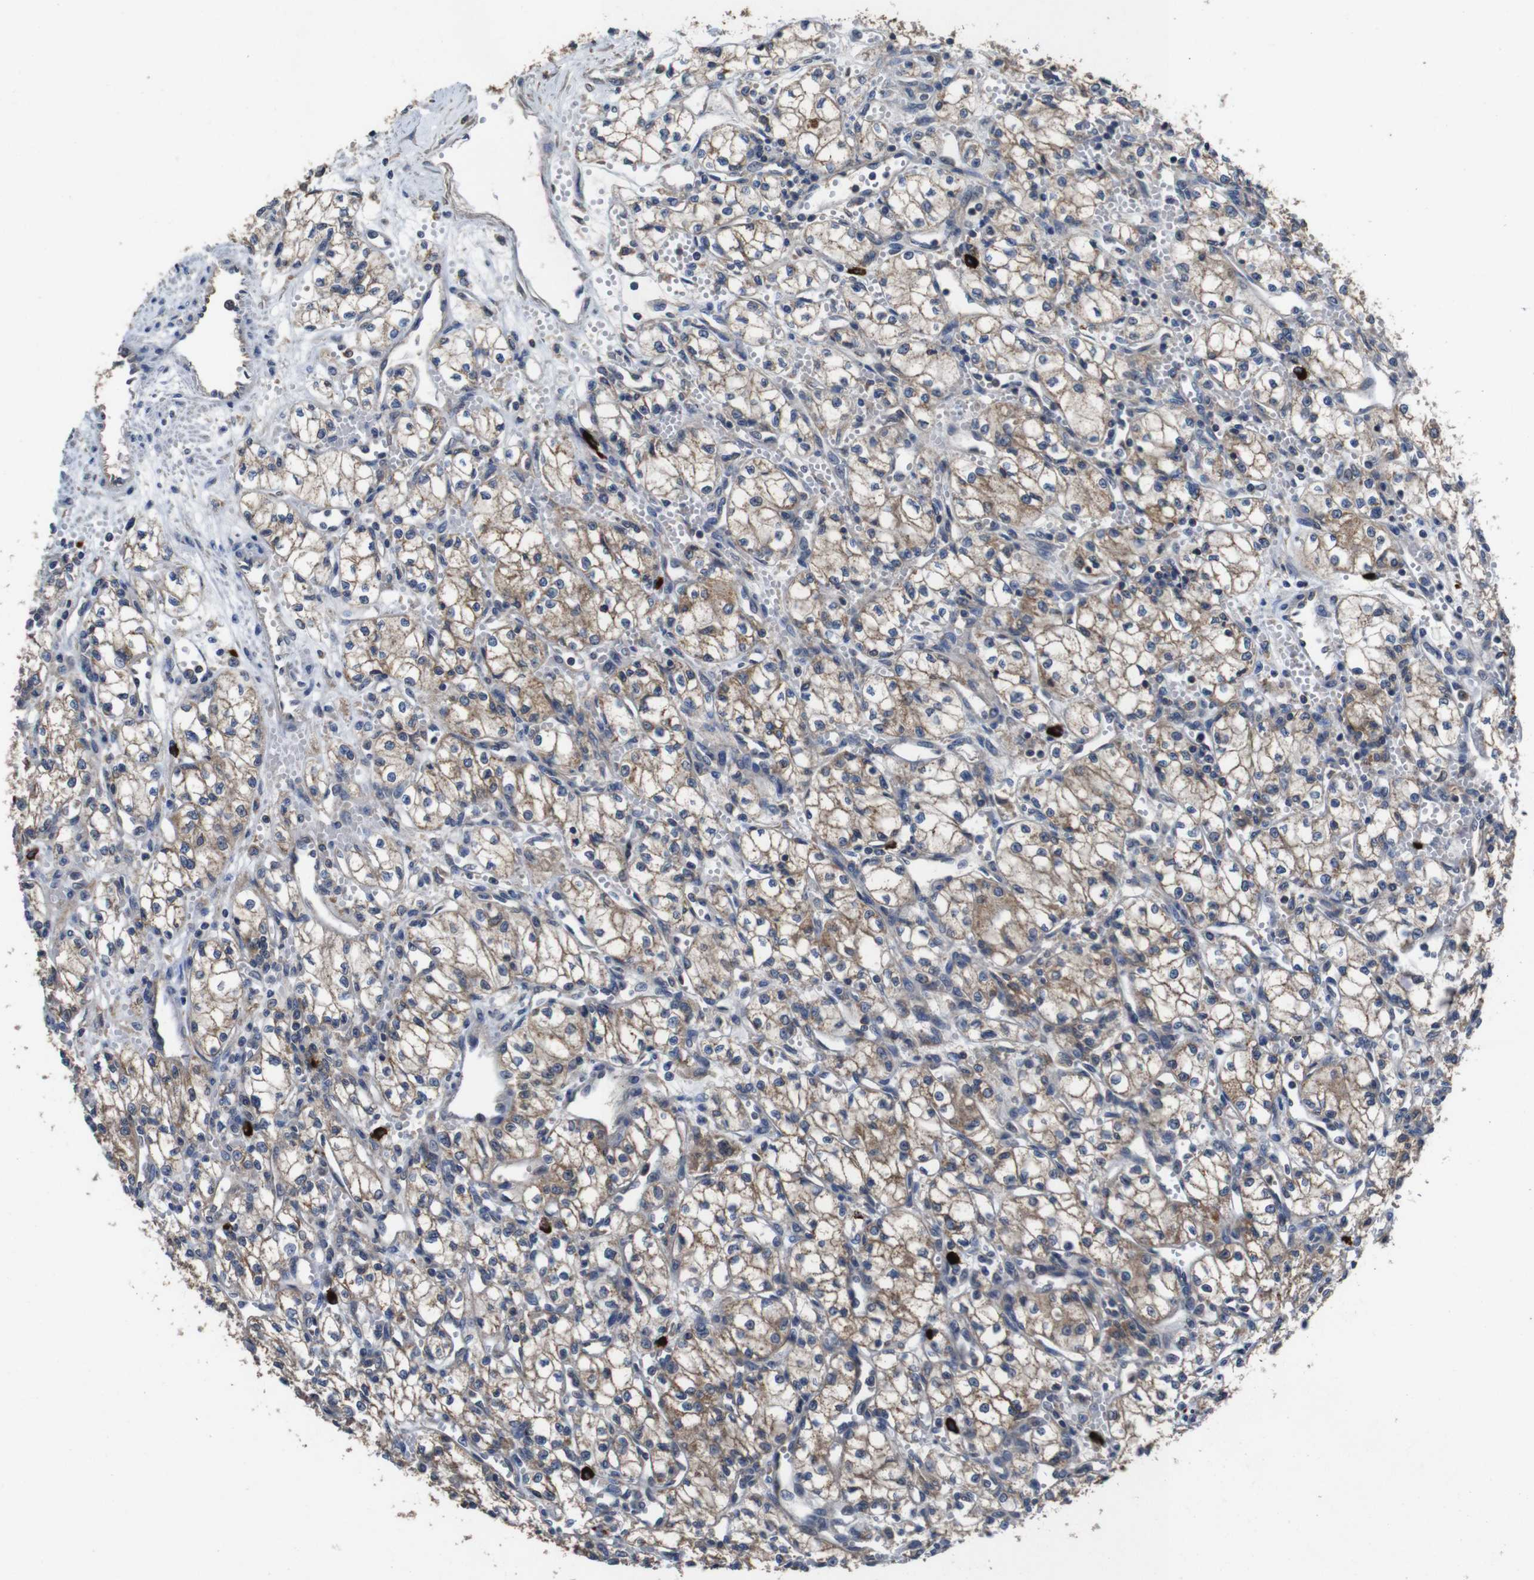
{"staining": {"intensity": "moderate", "quantity": ">75%", "location": "cytoplasmic/membranous"}, "tissue": "renal cancer", "cell_type": "Tumor cells", "image_type": "cancer", "snomed": [{"axis": "morphology", "description": "Normal tissue, NOS"}, {"axis": "morphology", "description": "Adenocarcinoma, NOS"}, {"axis": "topography", "description": "Kidney"}], "caption": "A medium amount of moderate cytoplasmic/membranous staining is appreciated in about >75% of tumor cells in renal cancer (adenocarcinoma) tissue.", "gene": "GLIPR1", "patient": {"sex": "male", "age": 59}}